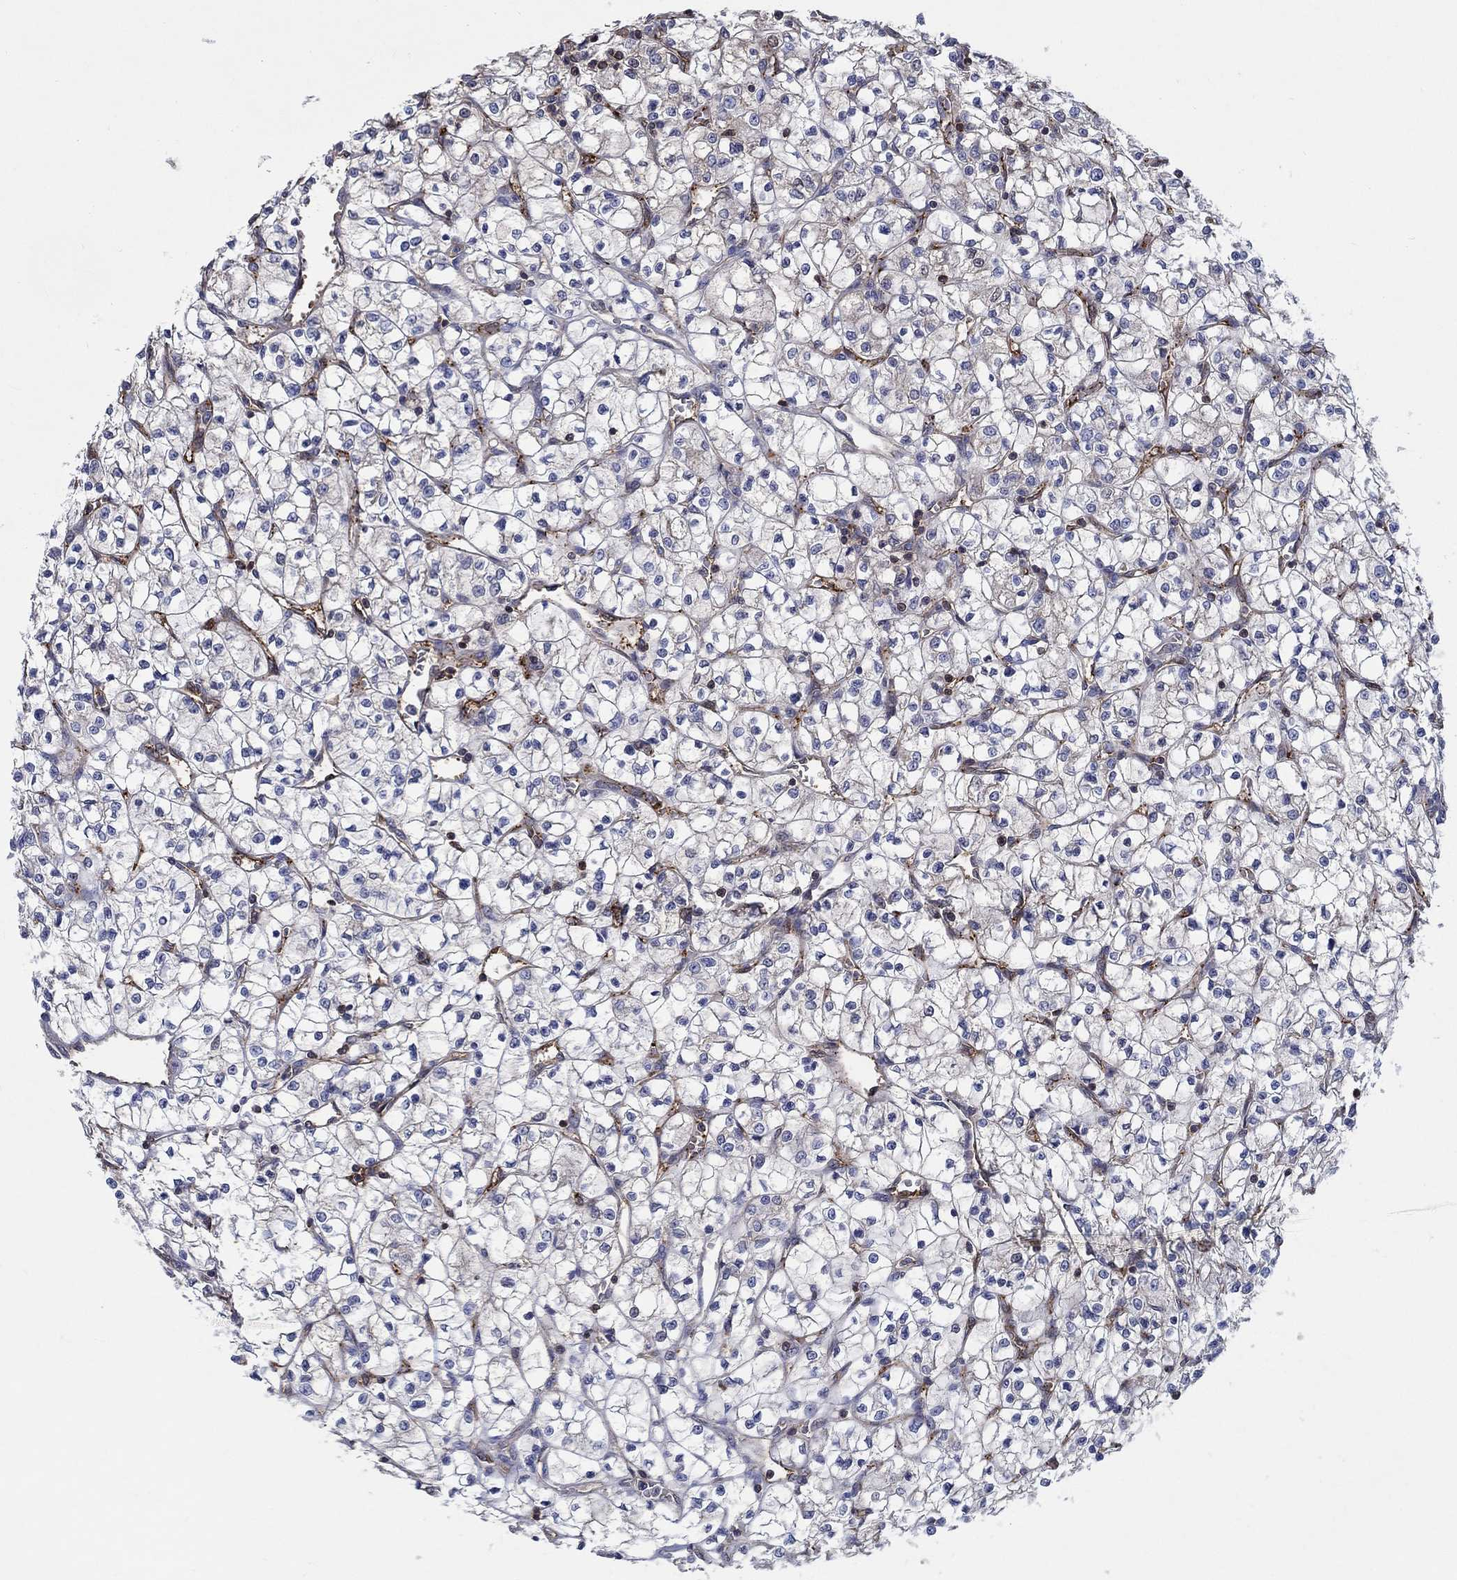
{"staining": {"intensity": "negative", "quantity": "none", "location": "none"}, "tissue": "renal cancer", "cell_type": "Tumor cells", "image_type": "cancer", "snomed": [{"axis": "morphology", "description": "Adenocarcinoma, NOS"}, {"axis": "topography", "description": "Kidney"}], "caption": "Image shows no significant protein expression in tumor cells of renal adenocarcinoma.", "gene": "AGFG2", "patient": {"sex": "female", "age": 64}}